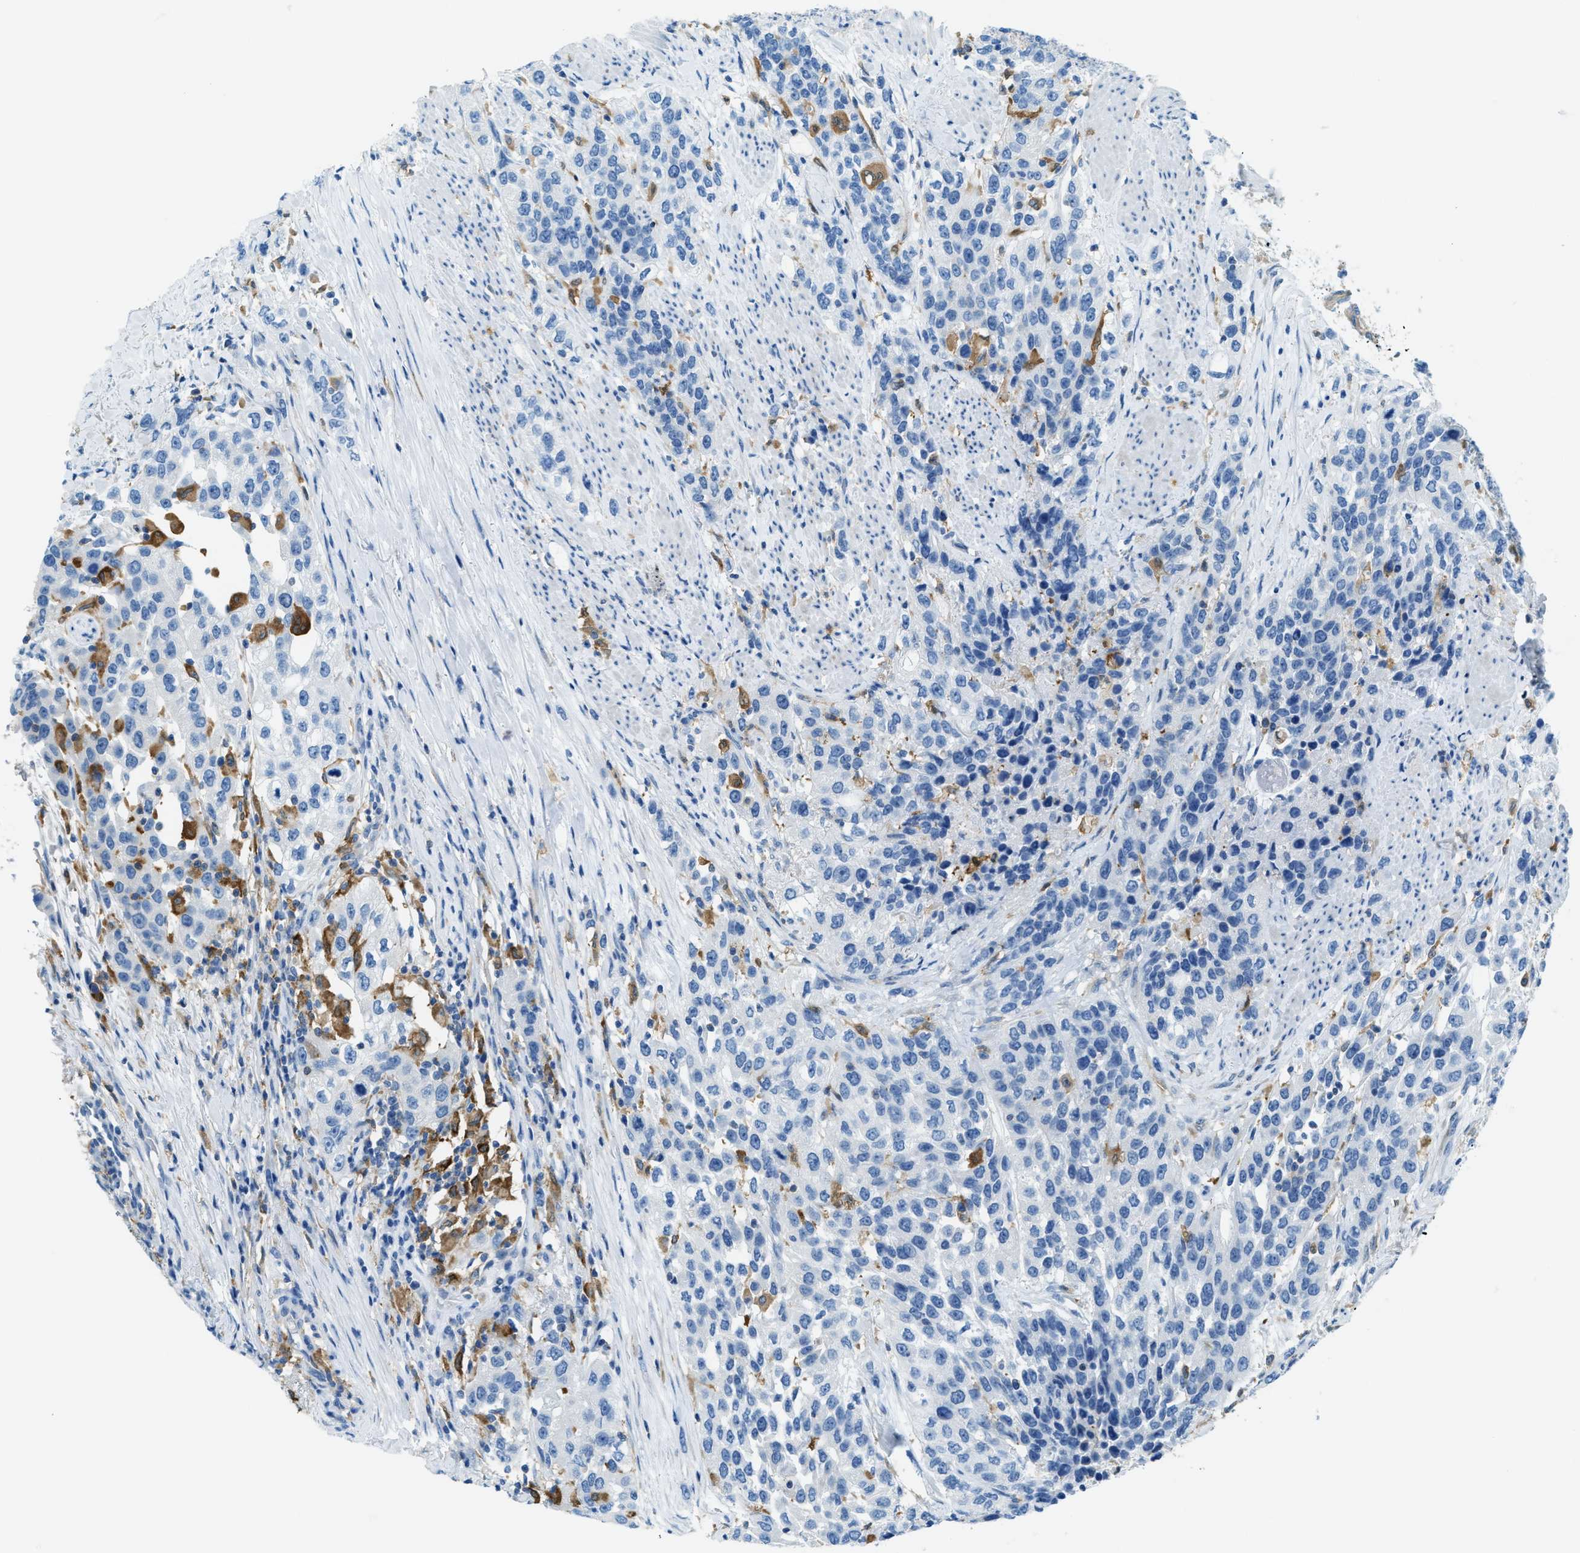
{"staining": {"intensity": "negative", "quantity": "none", "location": "none"}, "tissue": "urothelial cancer", "cell_type": "Tumor cells", "image_type": "cancer", "snomed": [{"axis": "morphology", "description": "Urothelial carcinoma, High grade"}, {"axis": "topography", "description": "Urinary bladder"}], "caption": "Human urothelial cancer stained for a protein using immunohistochemistry reveals no expression in tumor cells.", "gene": "MATCAP2", "patient": {"sex": "female", "age": 80}}